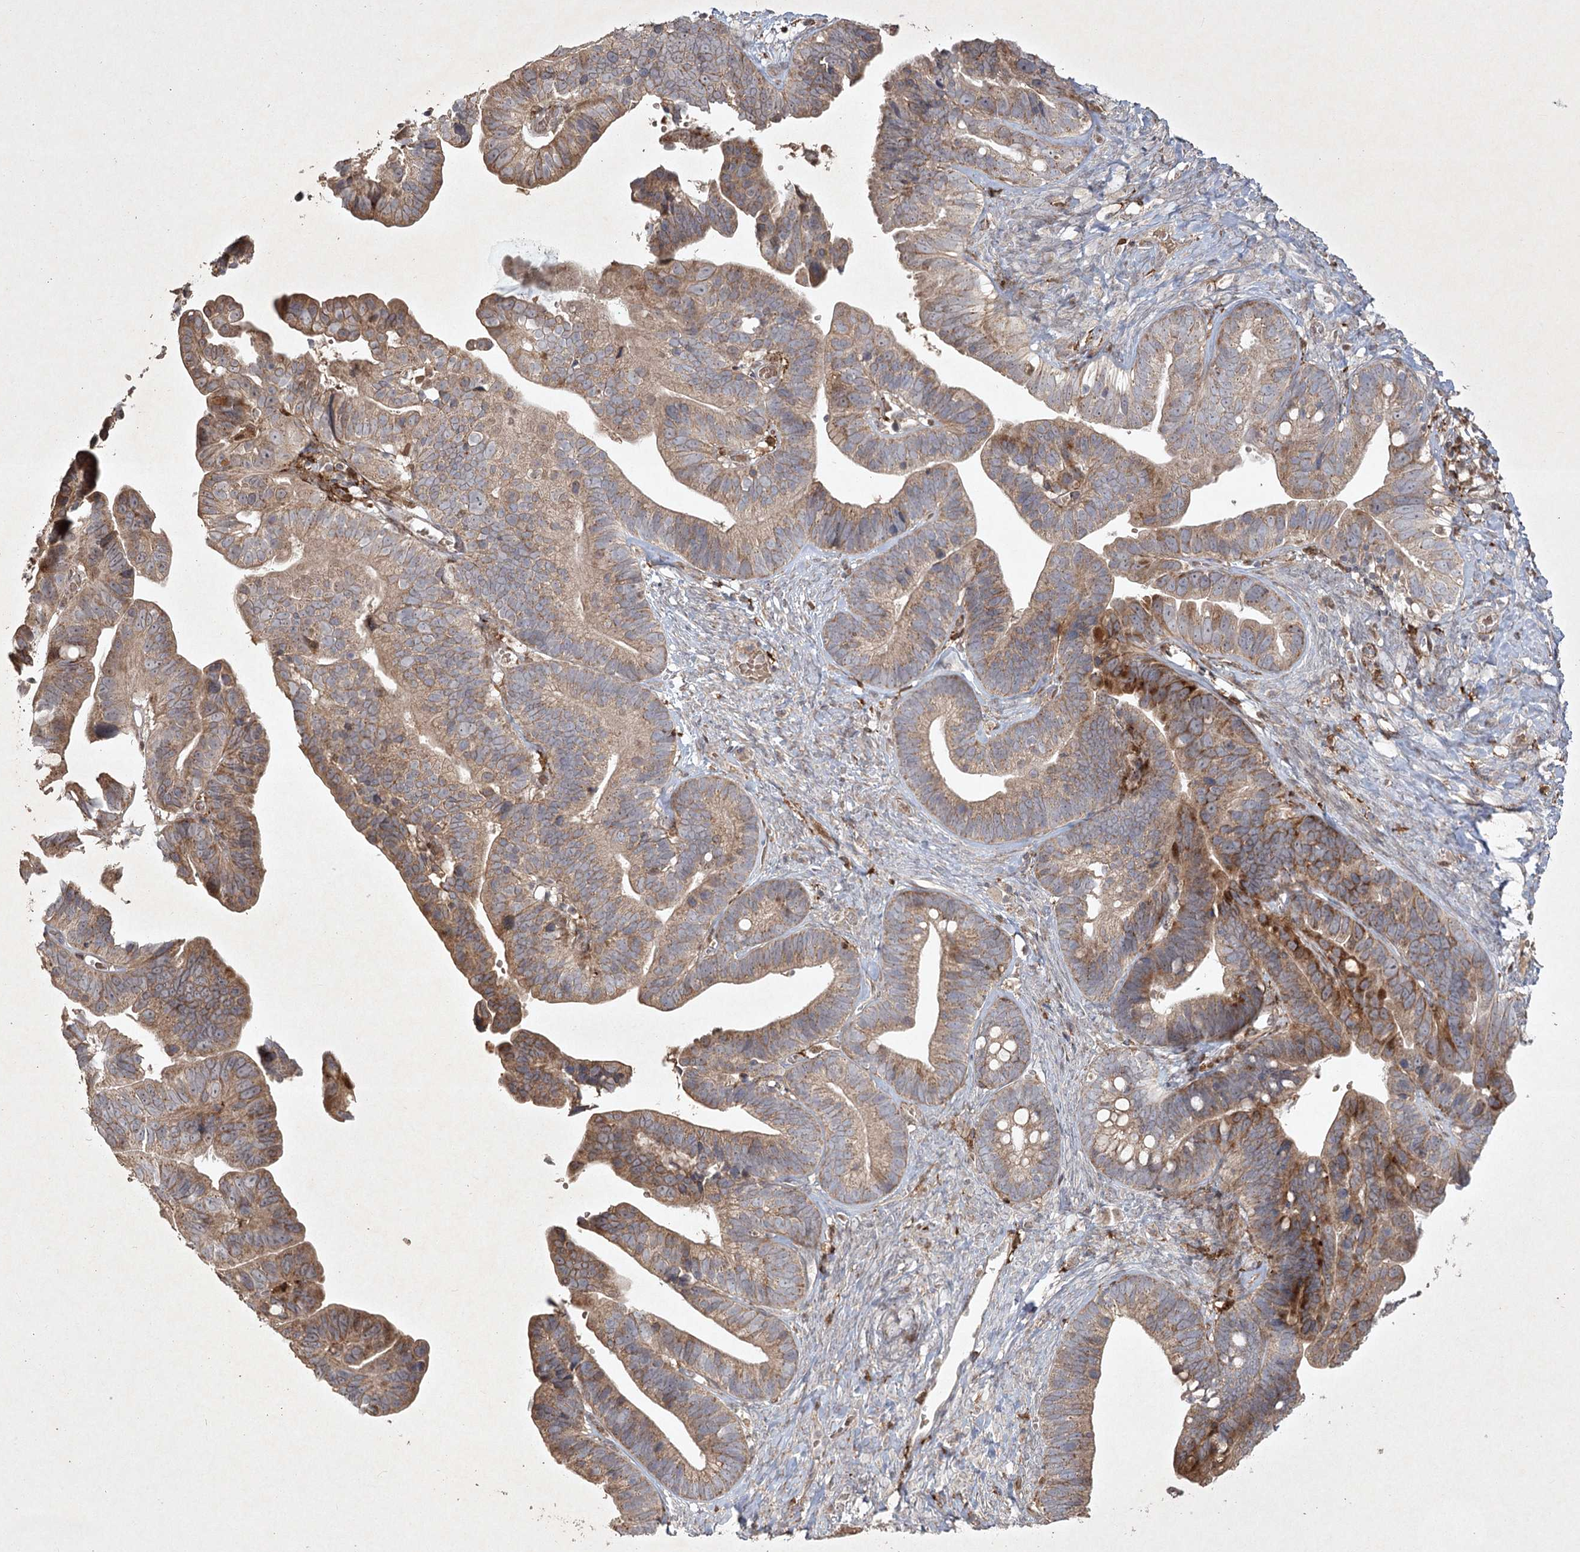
{"staining": {"intensity": "weak", "quantity": ">75%", "location": "cytoplasmic/membranous"}, "tissue": "ovarian cancer", "cell_type": "Tumor cells", "image_type": "cancer", "snomed": [{"axis": "morphology", "description": "Cystadenocarcinoma, serous, NOS"}, {"axis": "topography", "description": "Ovary"}], "caption": "A brown stain highlights weak cytoplasmic/membranous expression of a protein in human serous cystadenocarcinoma (ovarian) tumor cells.", "gene": "KBTBD4", "patient": {"sex": "female", "age": 56}}